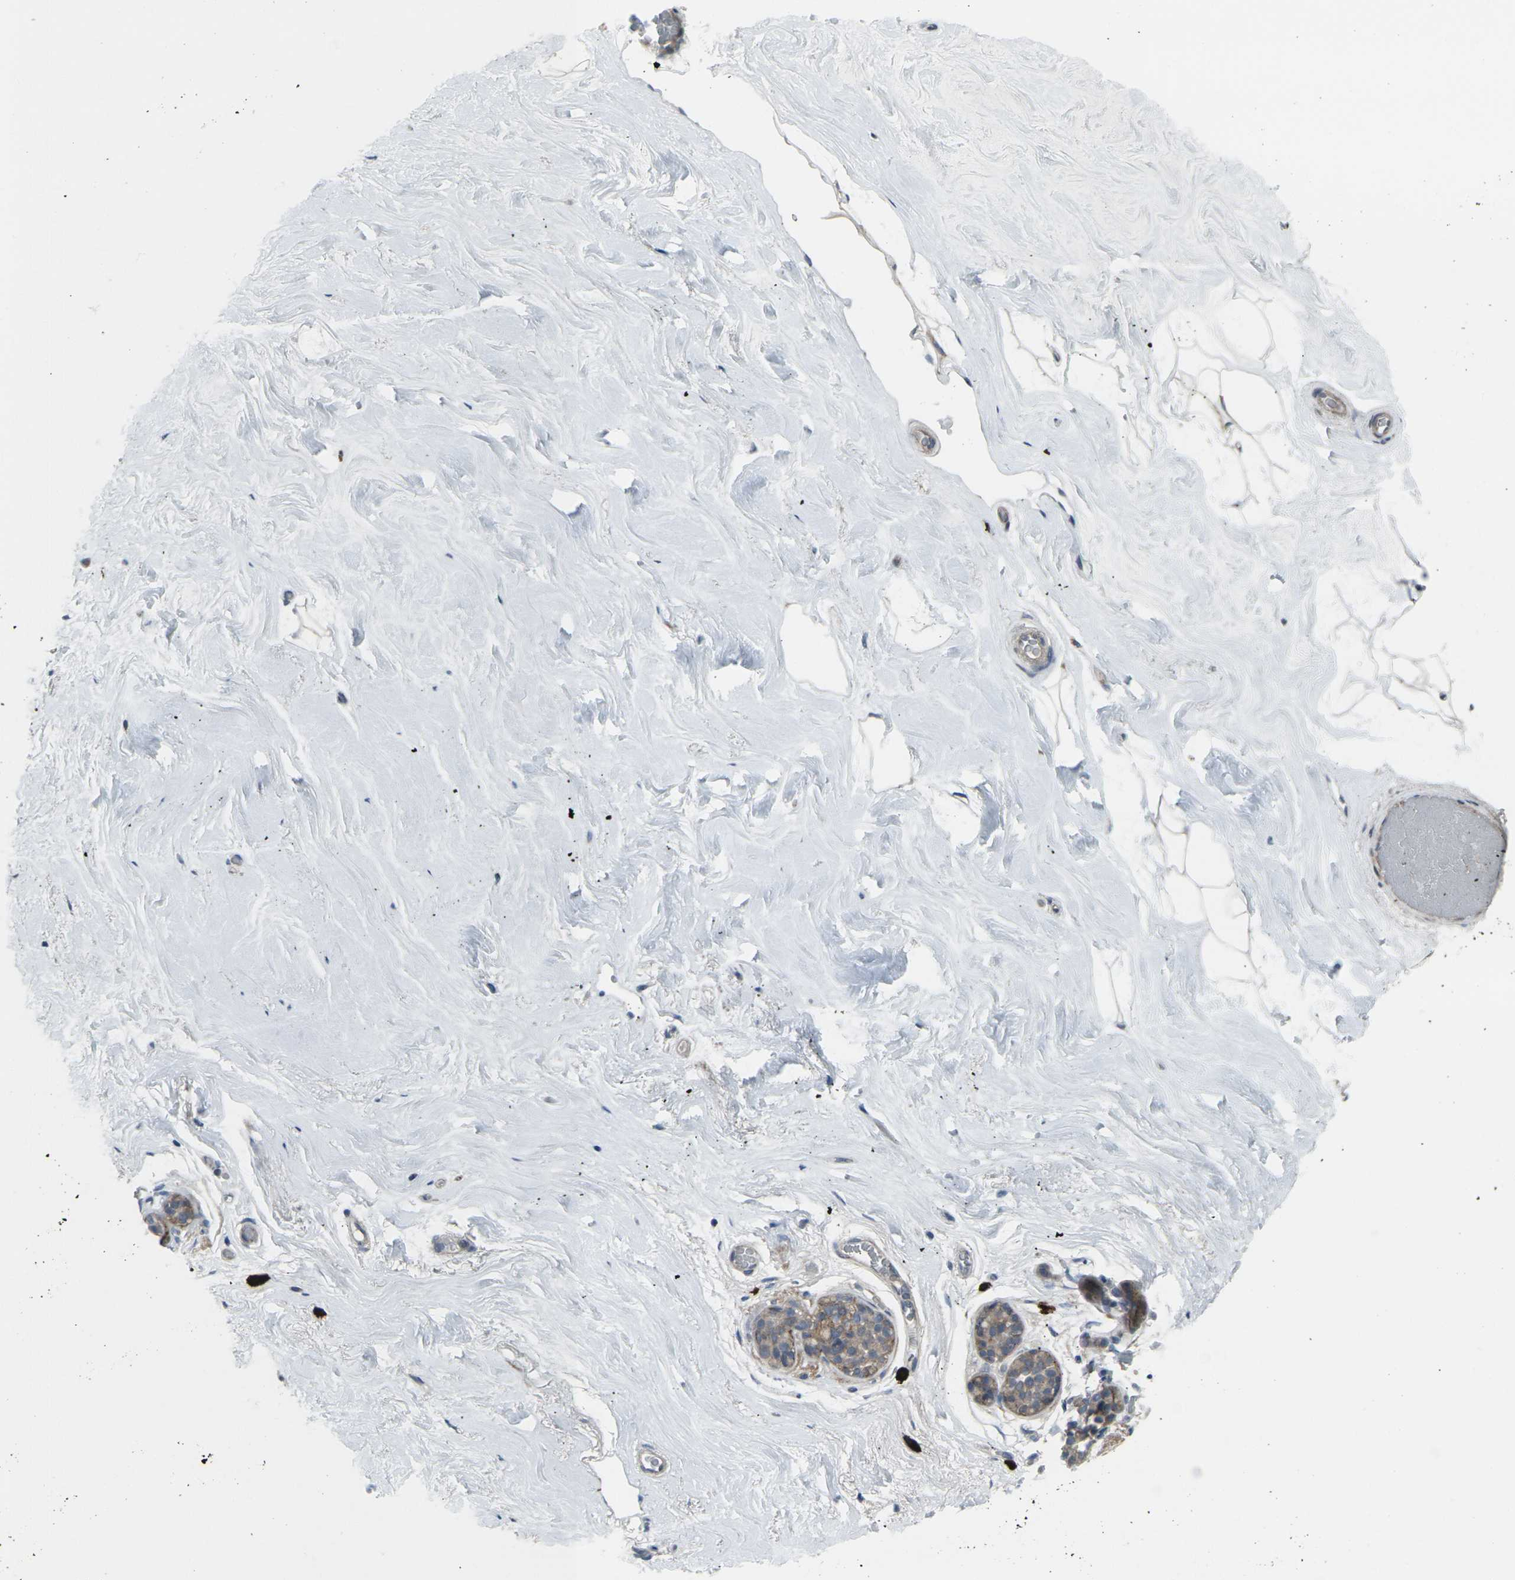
{"staining": {"intensity": "negative", "quantity": "none", "location": "none"}, "tissue": "breast", "cell_type": "Adipocytes", "image_type": "normal", "snomed": [{"axis": "morphology", "description": "Normal tissue, NOS"}, {"axis": "topography", "description": "Breast"}], "caption": "This is an immunohistochemistry (IHC) photomicrograph of benign breast. There is no positivity in adipocytes.", "gene": "CCR10", "patient": {"sex": "female", "age": 75}}